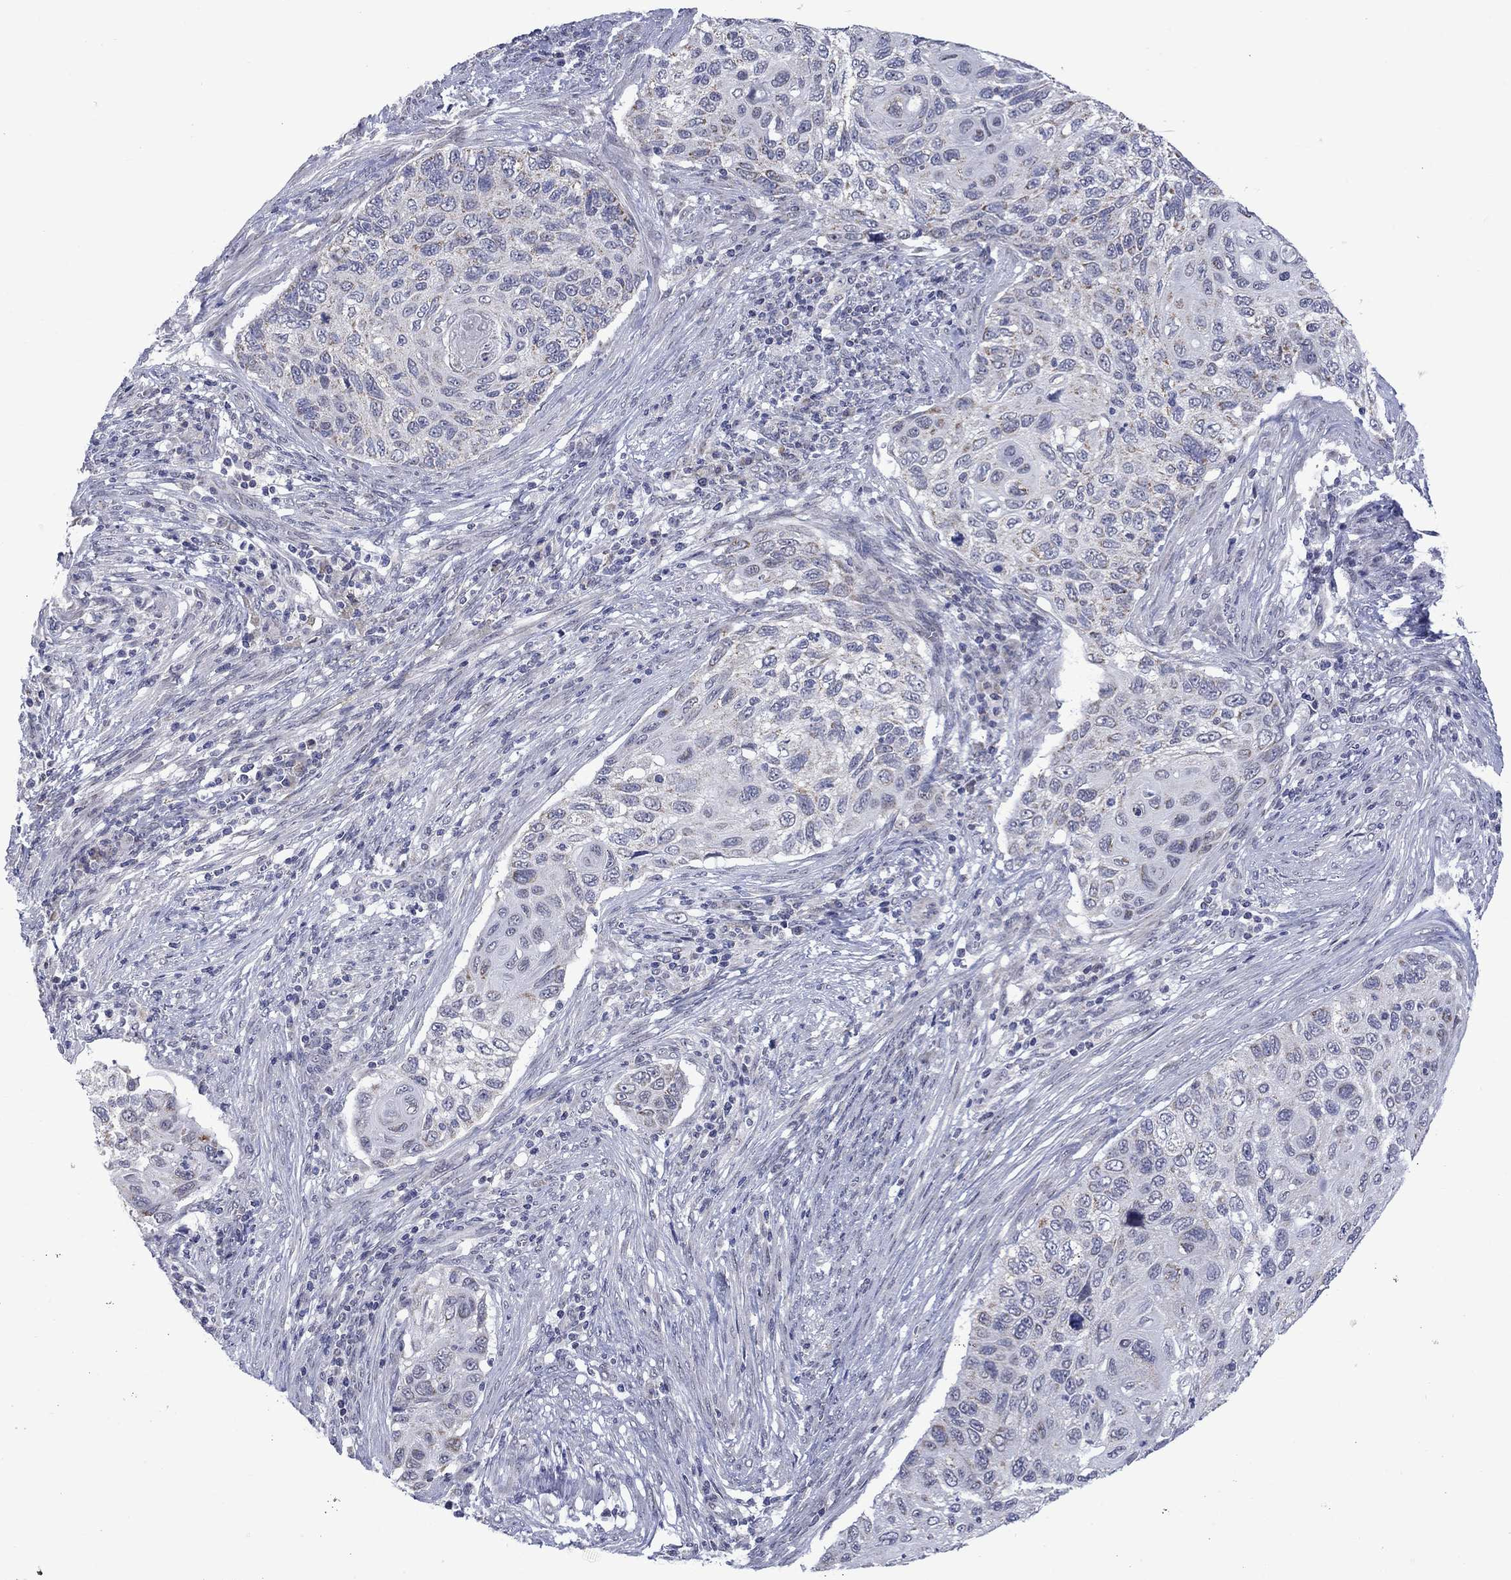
{"staining": {"intensity": "negative", "quantity": "none", "location": "none"}, "tissue": "cervical cancer", "cell_type": "Tumor cells", "image_type": "cancer", "snomed": [{"axis": "morphology", "description": "Squamous cell carcinoma, NOS"}, {"axis": "topography", "description": "Cervix"}], "caption": "The photomicrograph exhibits no significant expression in tumor cells of cervical squamous cell carcinoma.", "gene": "KCNJ16", "patient": {"sex": "female", "age": 70}}